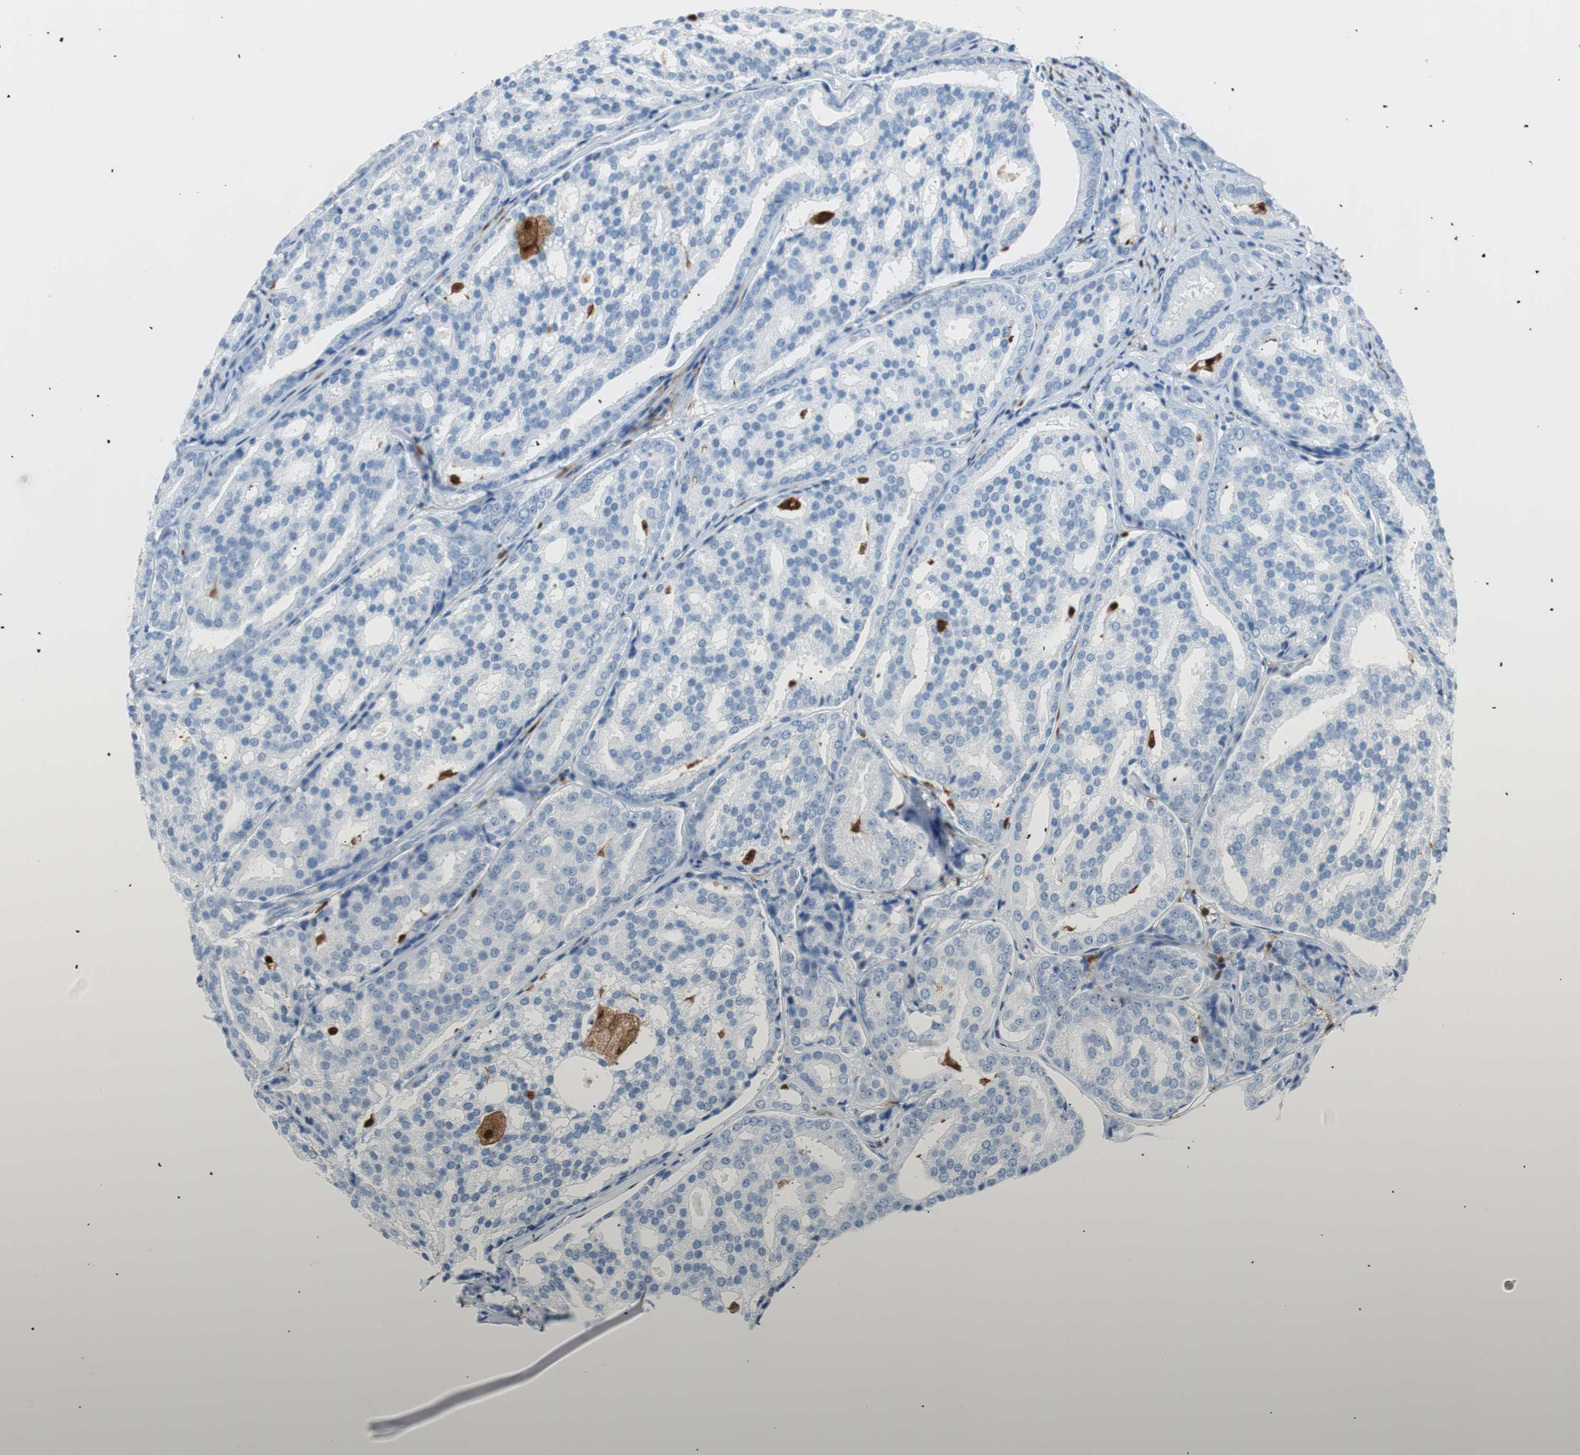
{"staining": {"intensity": "negative", "quantity": "none", "location": "none"}, "tissue": "prostate cancer", "cell_type": "Tumor cells", "image_type": "cancer", "snomed": [{"axis": "morphology", "description": "Adenocarcinoma, High grade"}, {"axis": "topography", "description": "Prostate"}], "caption": "Immunohistochemical staining of human prostate cancer (high-grade adenocarcinoma) reveals no significant positivity in tumor cells.", "gene": "IL18", "patient": {"sex": "male", "age": 64}}